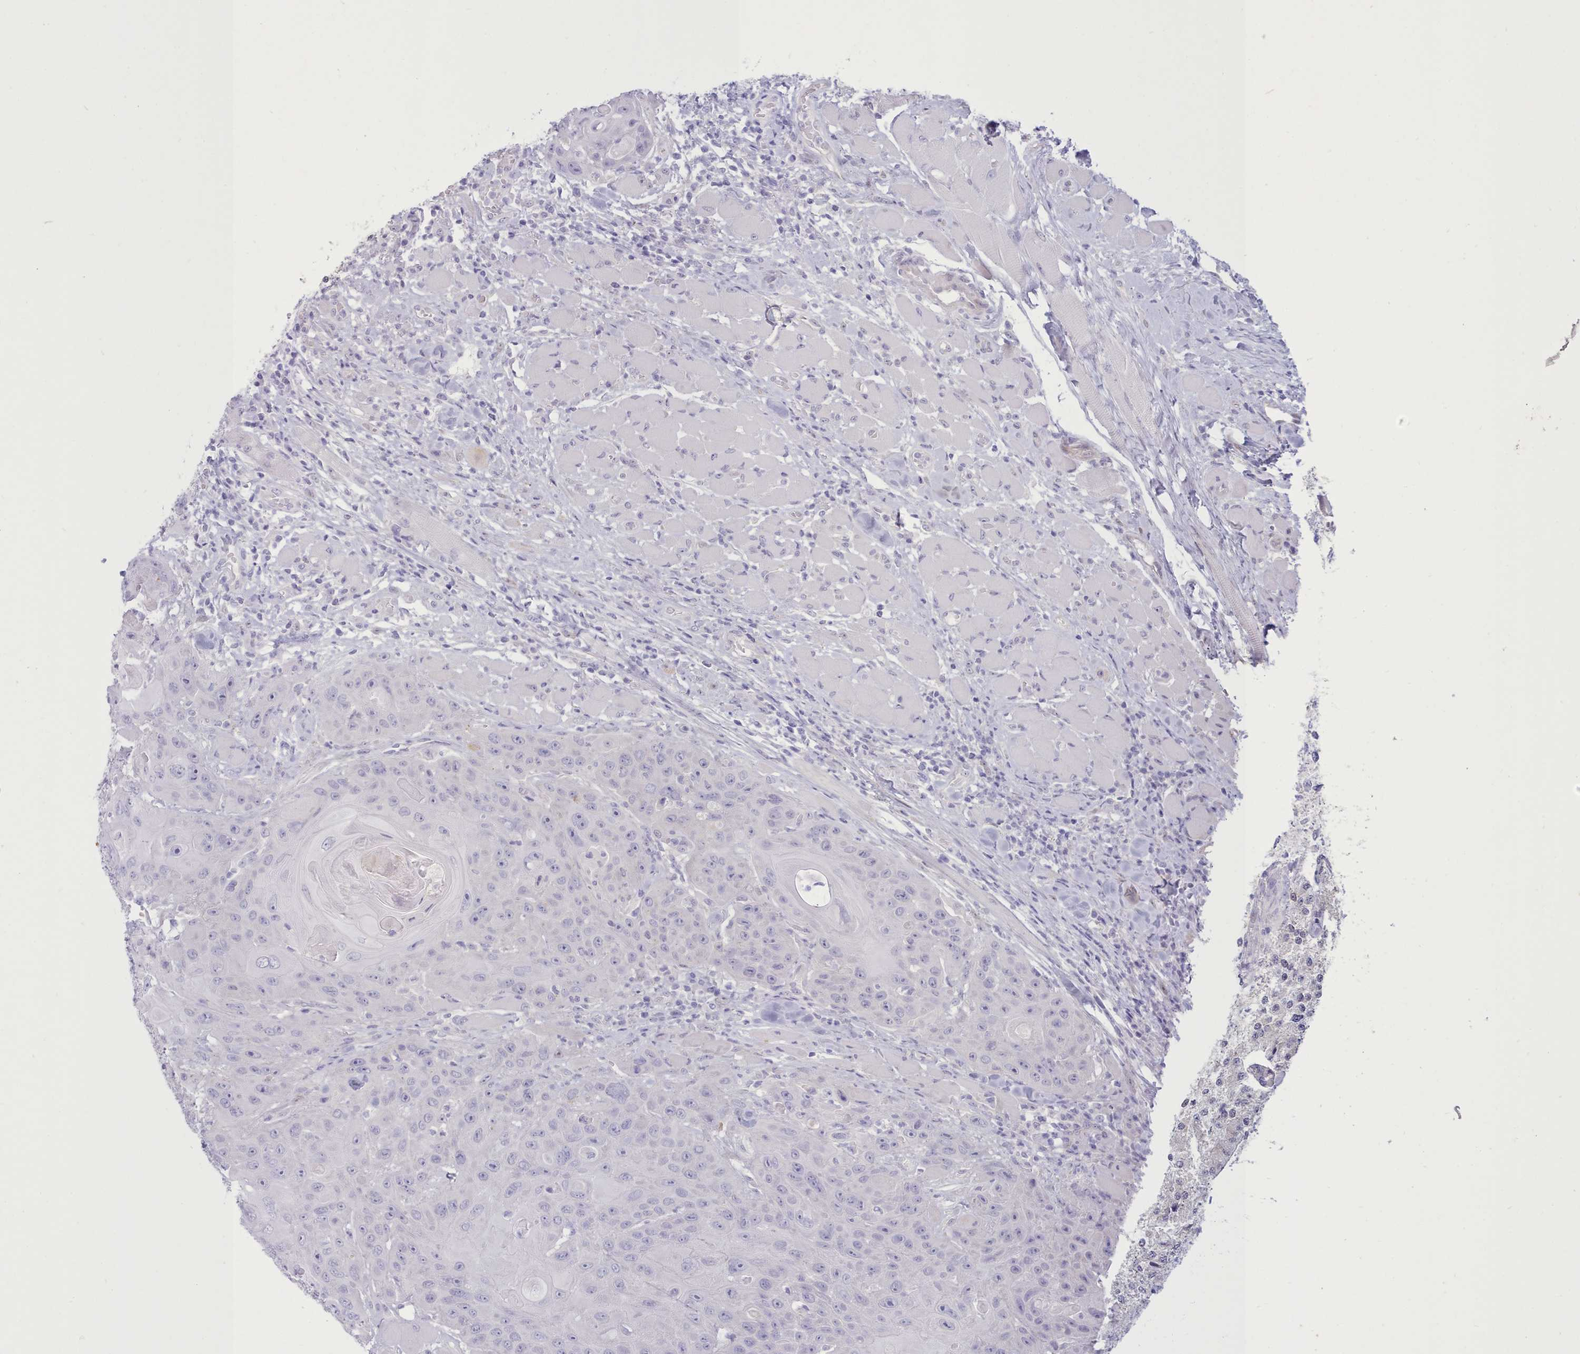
{"staining": {"intensity": "negative", "quantity": "none", "location": "none"}, "tissue": "head and neck cancer", "cell_type": "Tumor cells", "image_type": "cancer", "snomed": [{"axis": "morphology", "description": "Squamous cell carcinoma, NOS"}, {"axis": "topography", "description": "Head-Neck"}], "caption": "A high-resolution photomicrograph shows immunohistochemistry (IHC) staining of head and neck cancer (squamous cell carcinoma), which displays no significant positivity in tumor cells.", "gene": "TMEM253", "patient": {"sex": "female", "age": 59}}